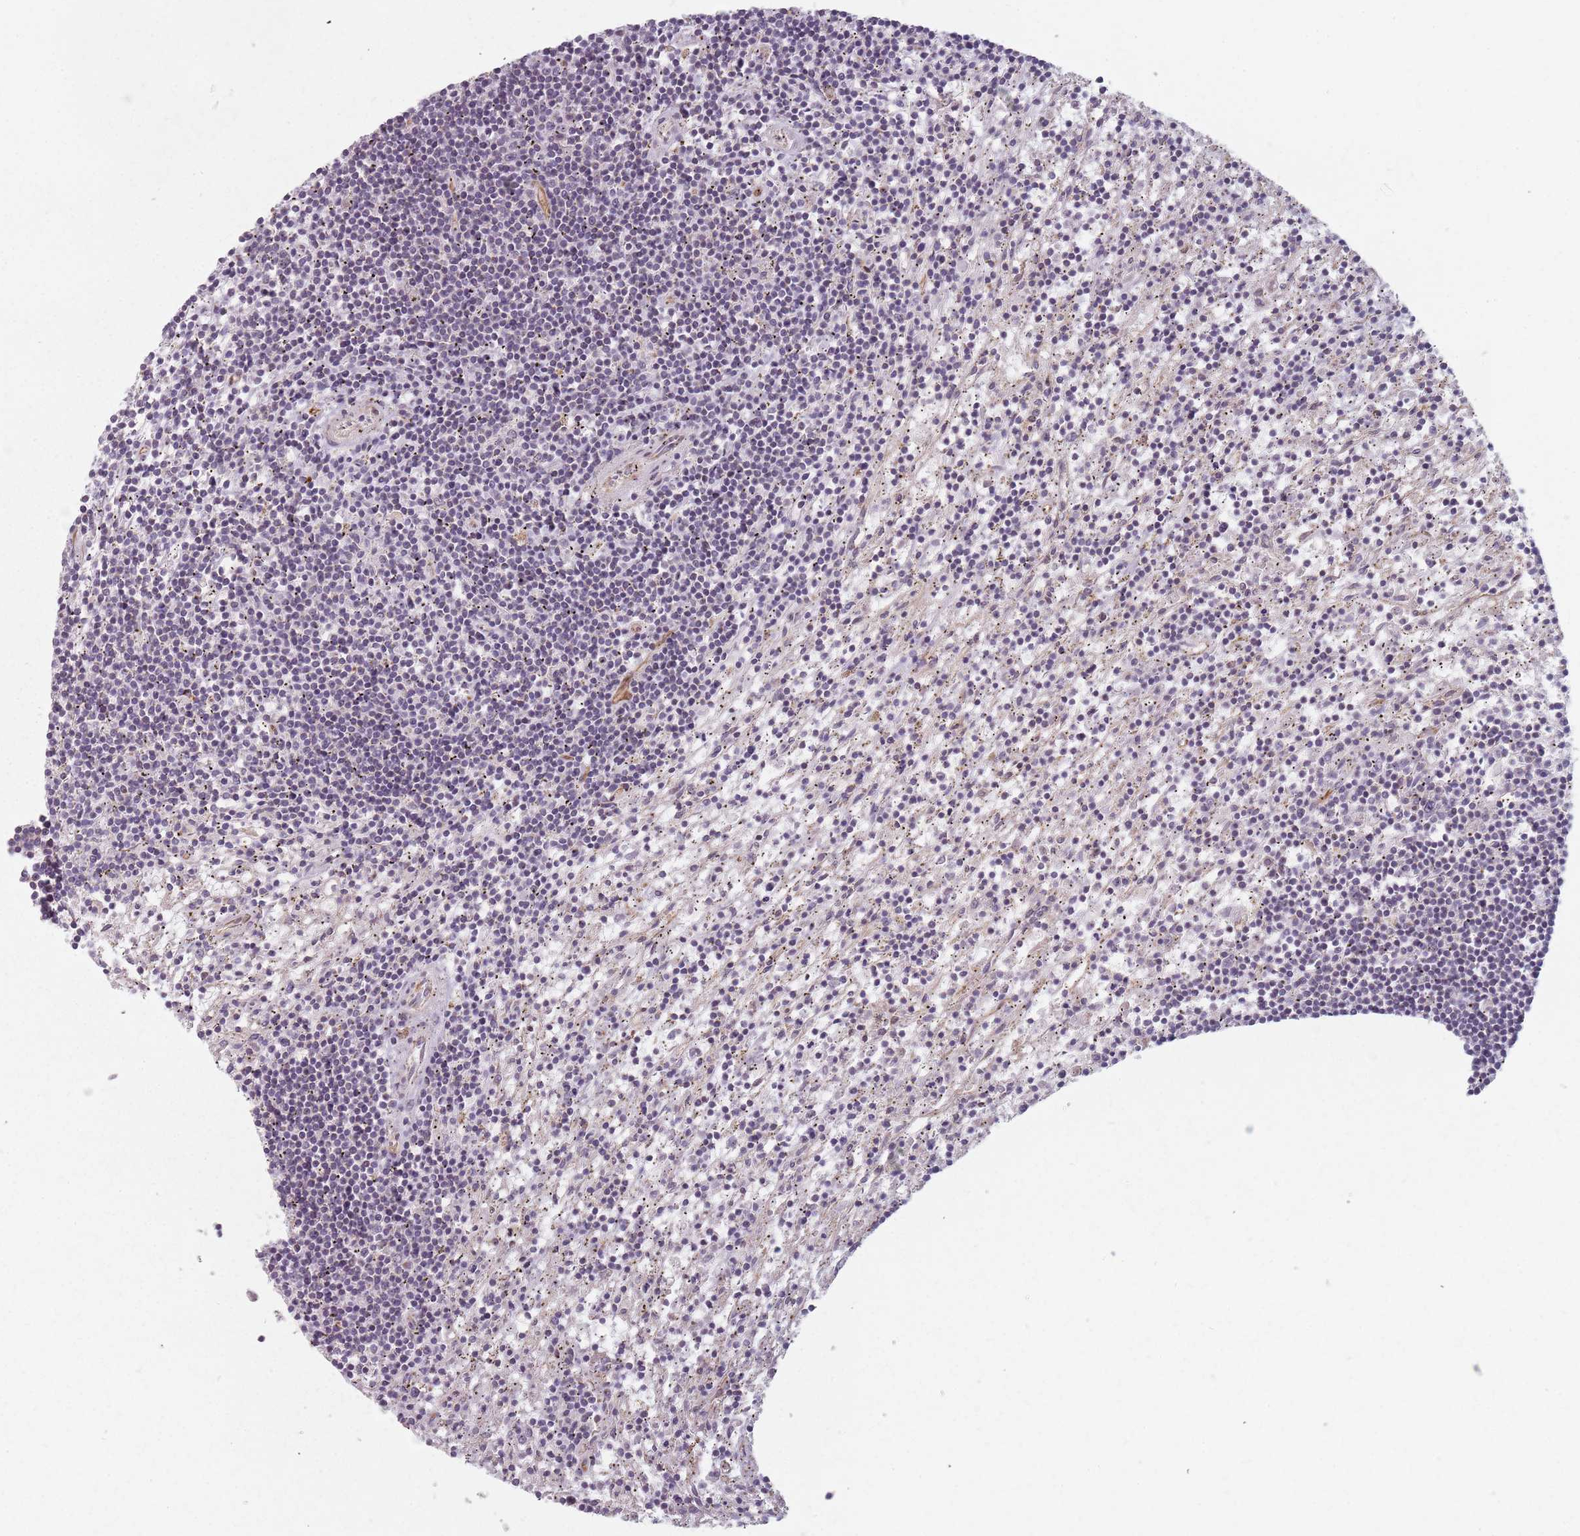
{"staining": {"intensity": "negative", "quantity": "none", "location": "none"}, "tissue": "lymphoma", "cell_type": "Tumor cells", "image_type": "cancer", "snomed": [{"axis": "morphology", "description": "Malignant lymphoma, non-Hodgkin's type, Low grade"}, {"axis": "topography", "description": "Spleen"}], "caption": "IHC of low-grade malignant lymphoma, non-Hodgkin's type displays no expression in tumor cells. The staining is performed using DAB (3,3'-diaminobenzidine) brown chromogen with nuclei counter-stained in using hematoxylin.", "gene": "GAS2L3", "patient": {"sex": "male", "age": 76}}